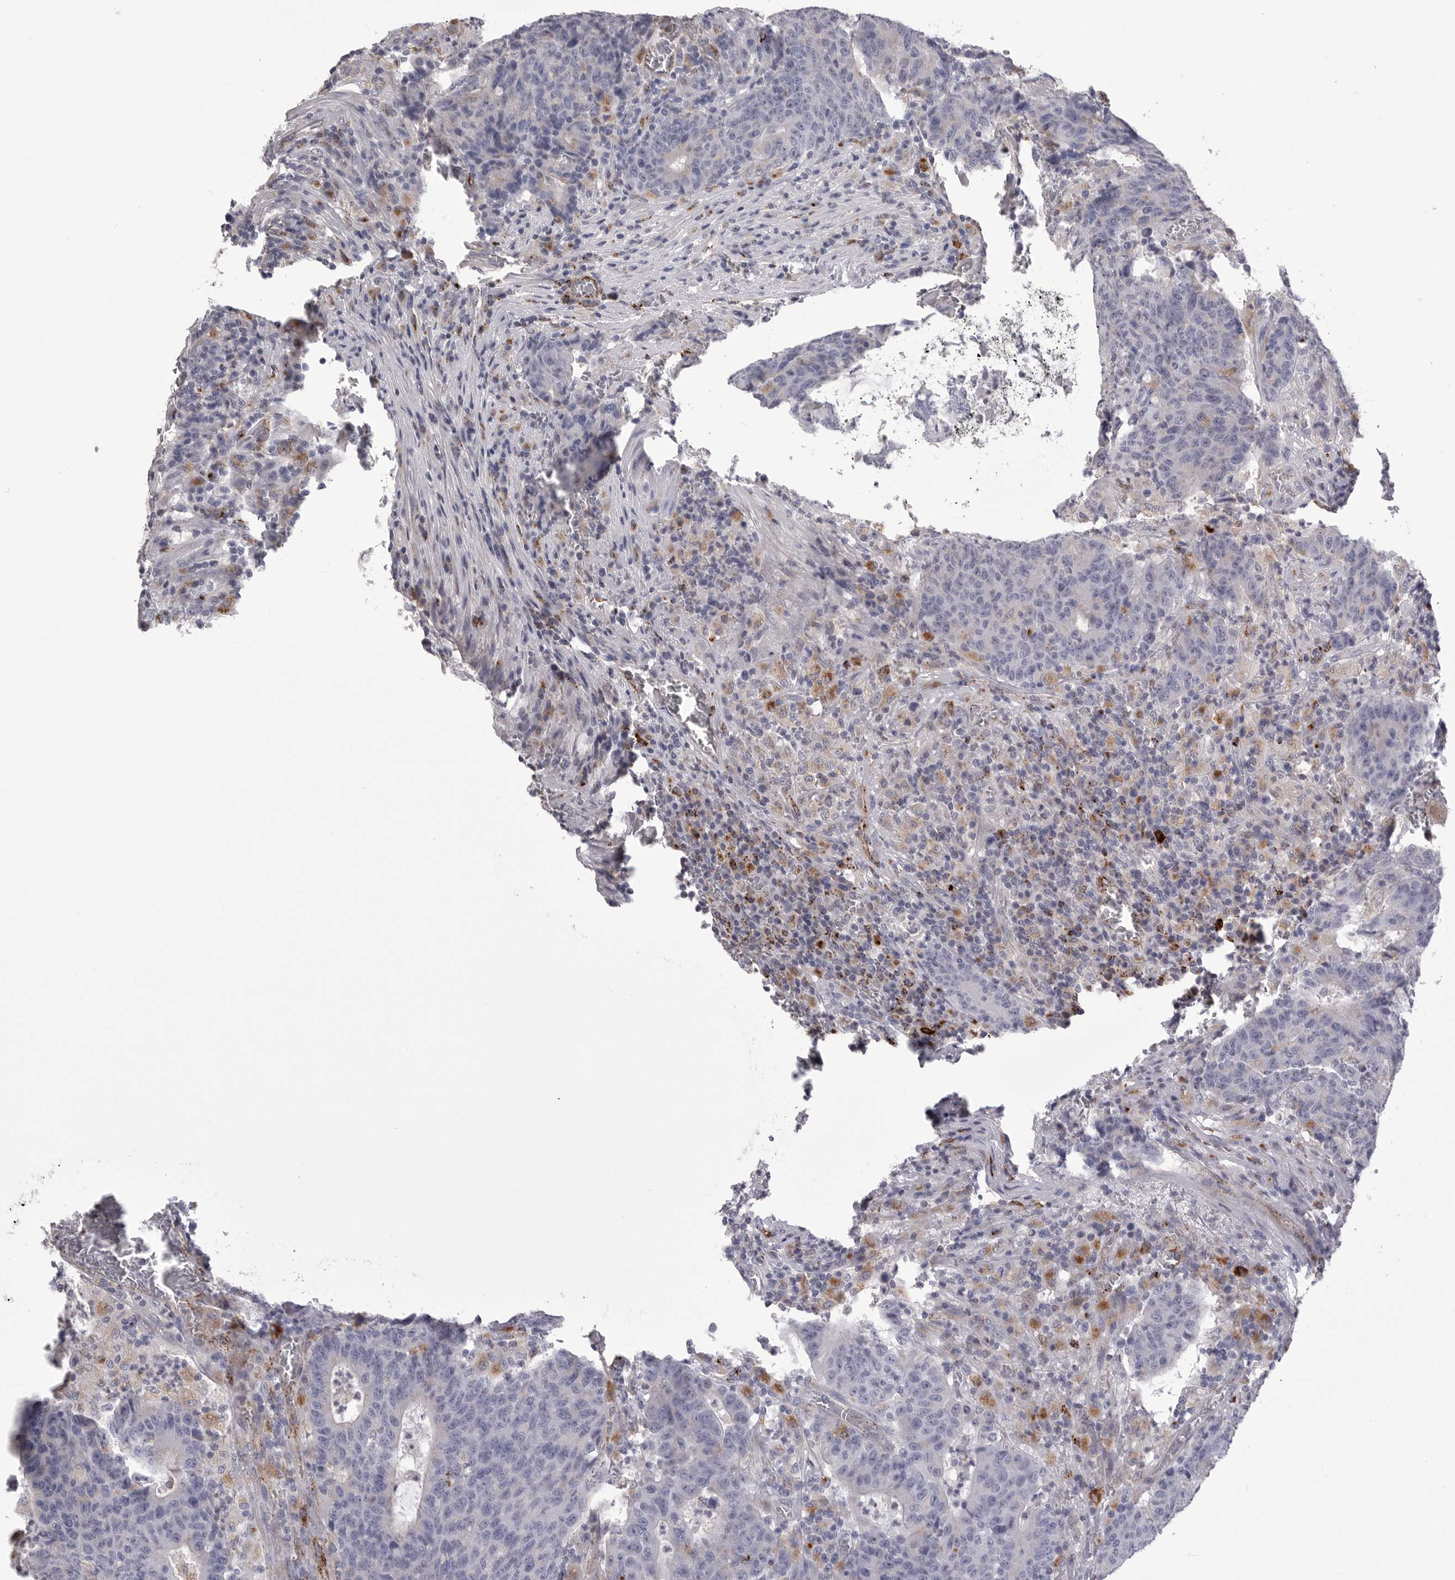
{"staining": {"intensity": "negative", "quantity": "none", "location": "none"}, "tissue": "colorectal cancer", "cell_type": "Tumor cells", "image_type": "cancer", "snomed": [{"axis": "morphology", "description": "Adenocarcinoma, NOS"}, {"axis": "topography", "description": "Colon"}], "caption": "Tumor cells are negative for brown protein staining in colorectal cancer.", "gene": "PSPN", "patient": {"sex": "female", "age": 75}}